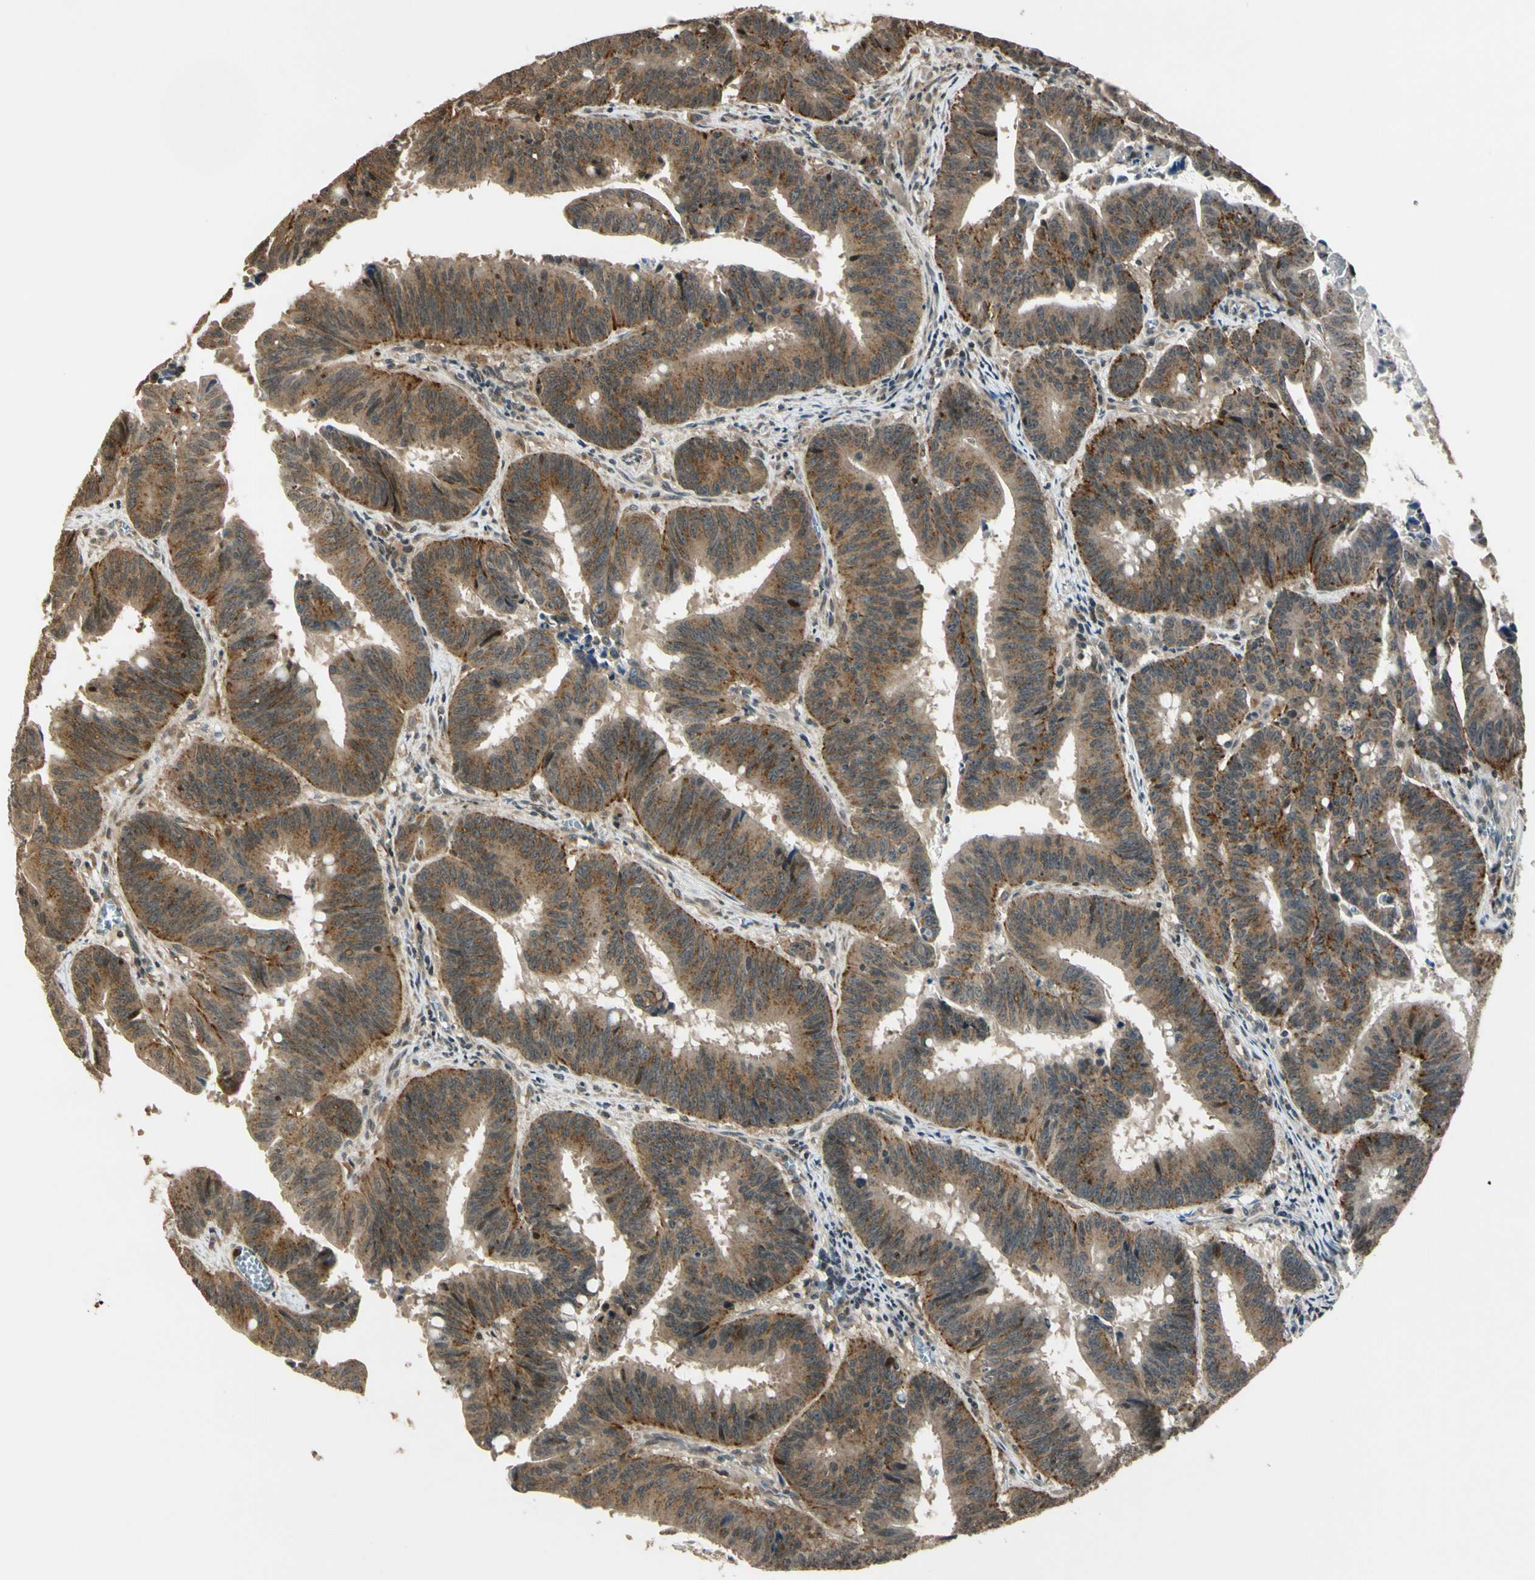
{"staining": {"intensity": "moderate", "quantity": ">75%", "location": "cytoplasmic/membranous"}, "tissue": "colorectal cancer", "cell_type": "Tumor cells", "image_type": "cancer", "snomed": [{"axis": "morphology", "description": "Adenocarcinoma, NOS"}, {"axis": "topography", "description": "Colon"}], "caption": "Immunohistochemistry (DAB) staining of colorectal adenocarcinoma demonstrates moderate cytoplasmic/membranous protein expression in about >75% of tumor cells.", "gene": "LAMTOR1", "patient": {"sex": "male", "age": 45}}